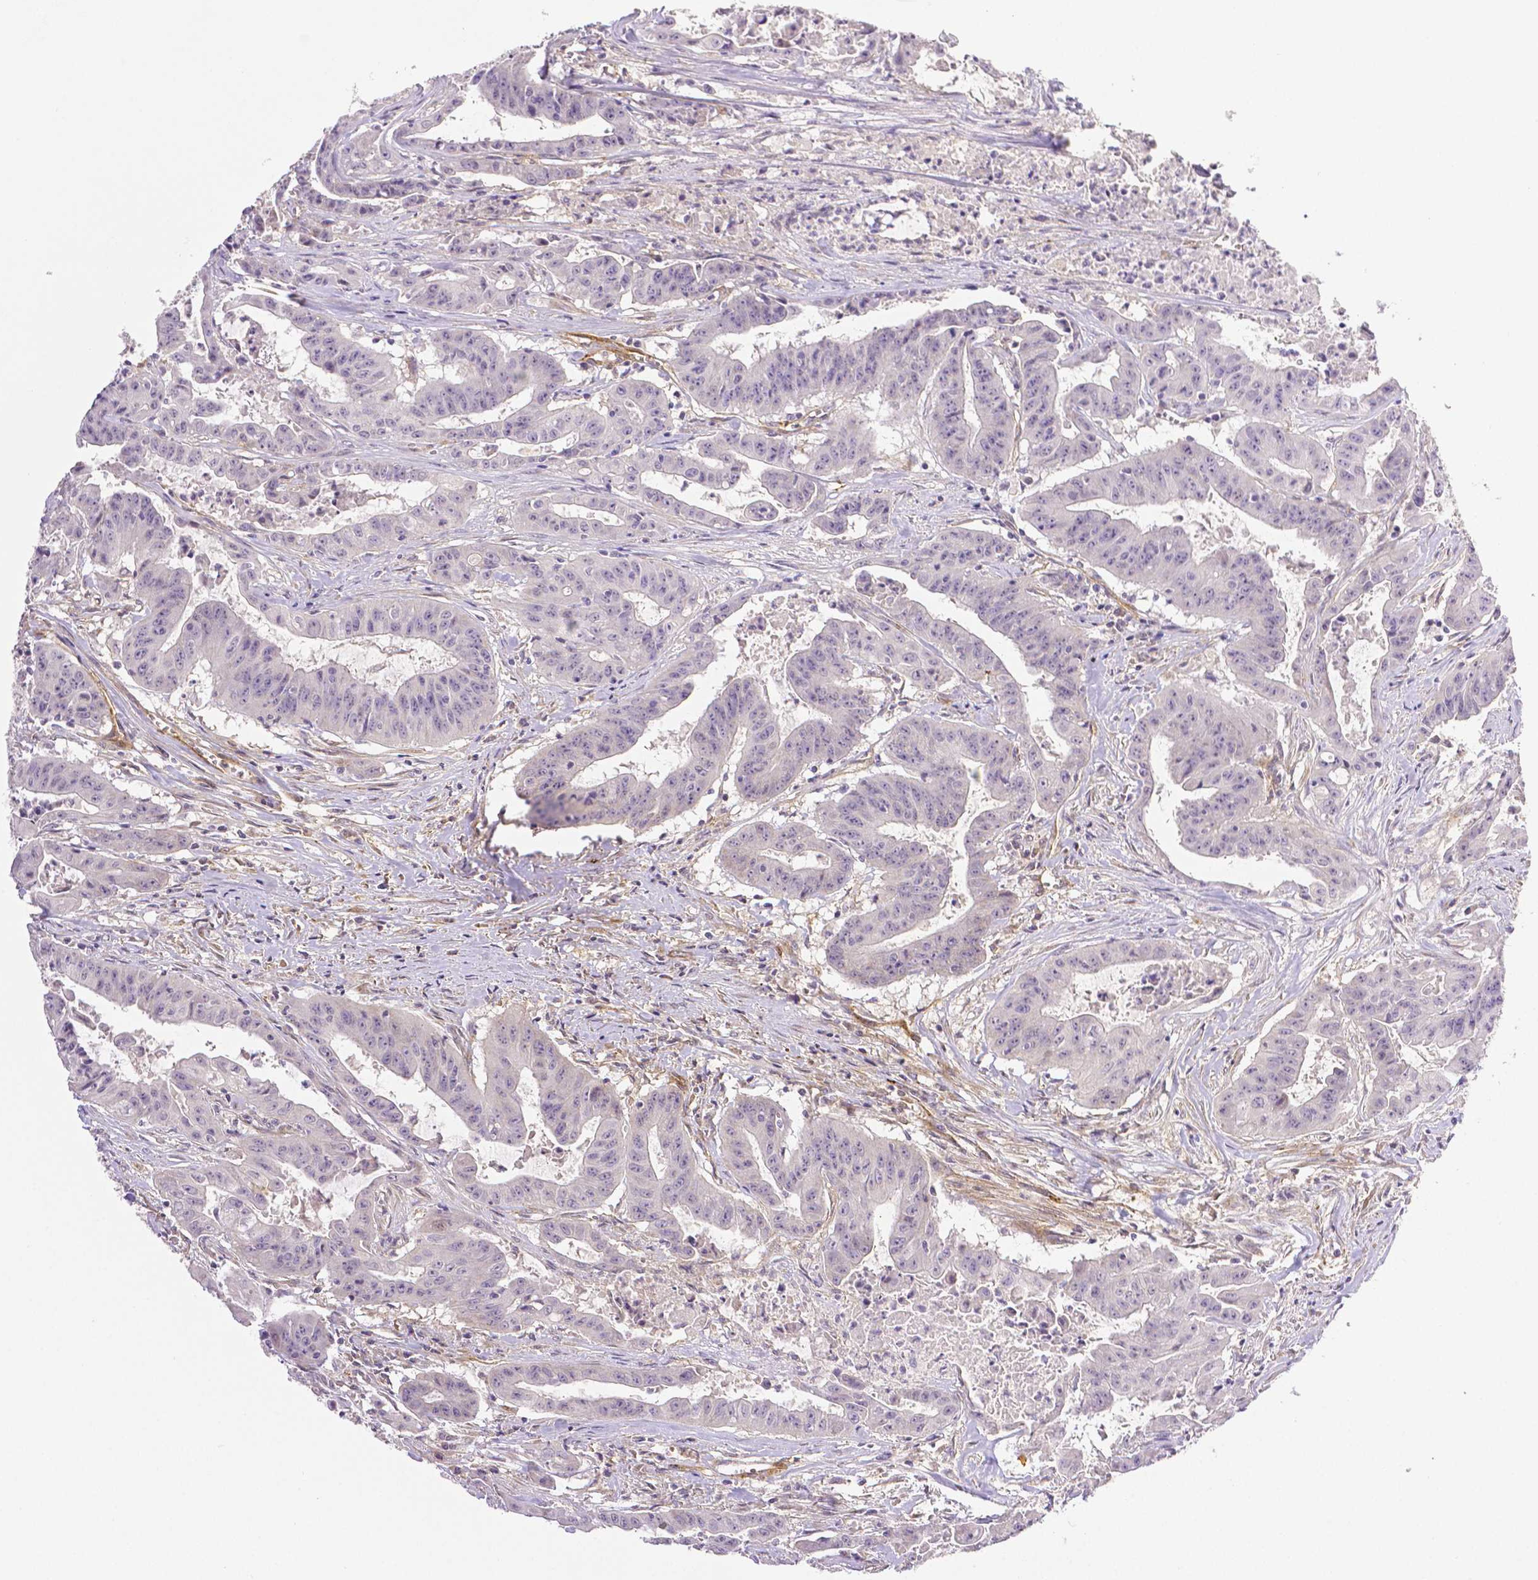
{"staining": {"intensity": "negative", "quantity": "none", "location": "none"}, "tissue": "colorectal cancer", "cell_type": "Tumor cells", "image_type": "cancer", "snomed": [{"axis": "morphology", "description": "Adenocarcinoma, NOS"}, {"axis": "topography", "description": "Colon"}], "caption": "An image of colorectal cancer (adenocarcinoma) stained for a protein displays no brown staining in tumor cells. The staining was performed using DAB (3,3'-diaminobenzidine) to visualize the protein expression in brown, while the nuclei were stained in blue with hematoxylin (Magnification: 20x).", "gene": "THY1", "patient": {"sex": "male", "age": 33}}